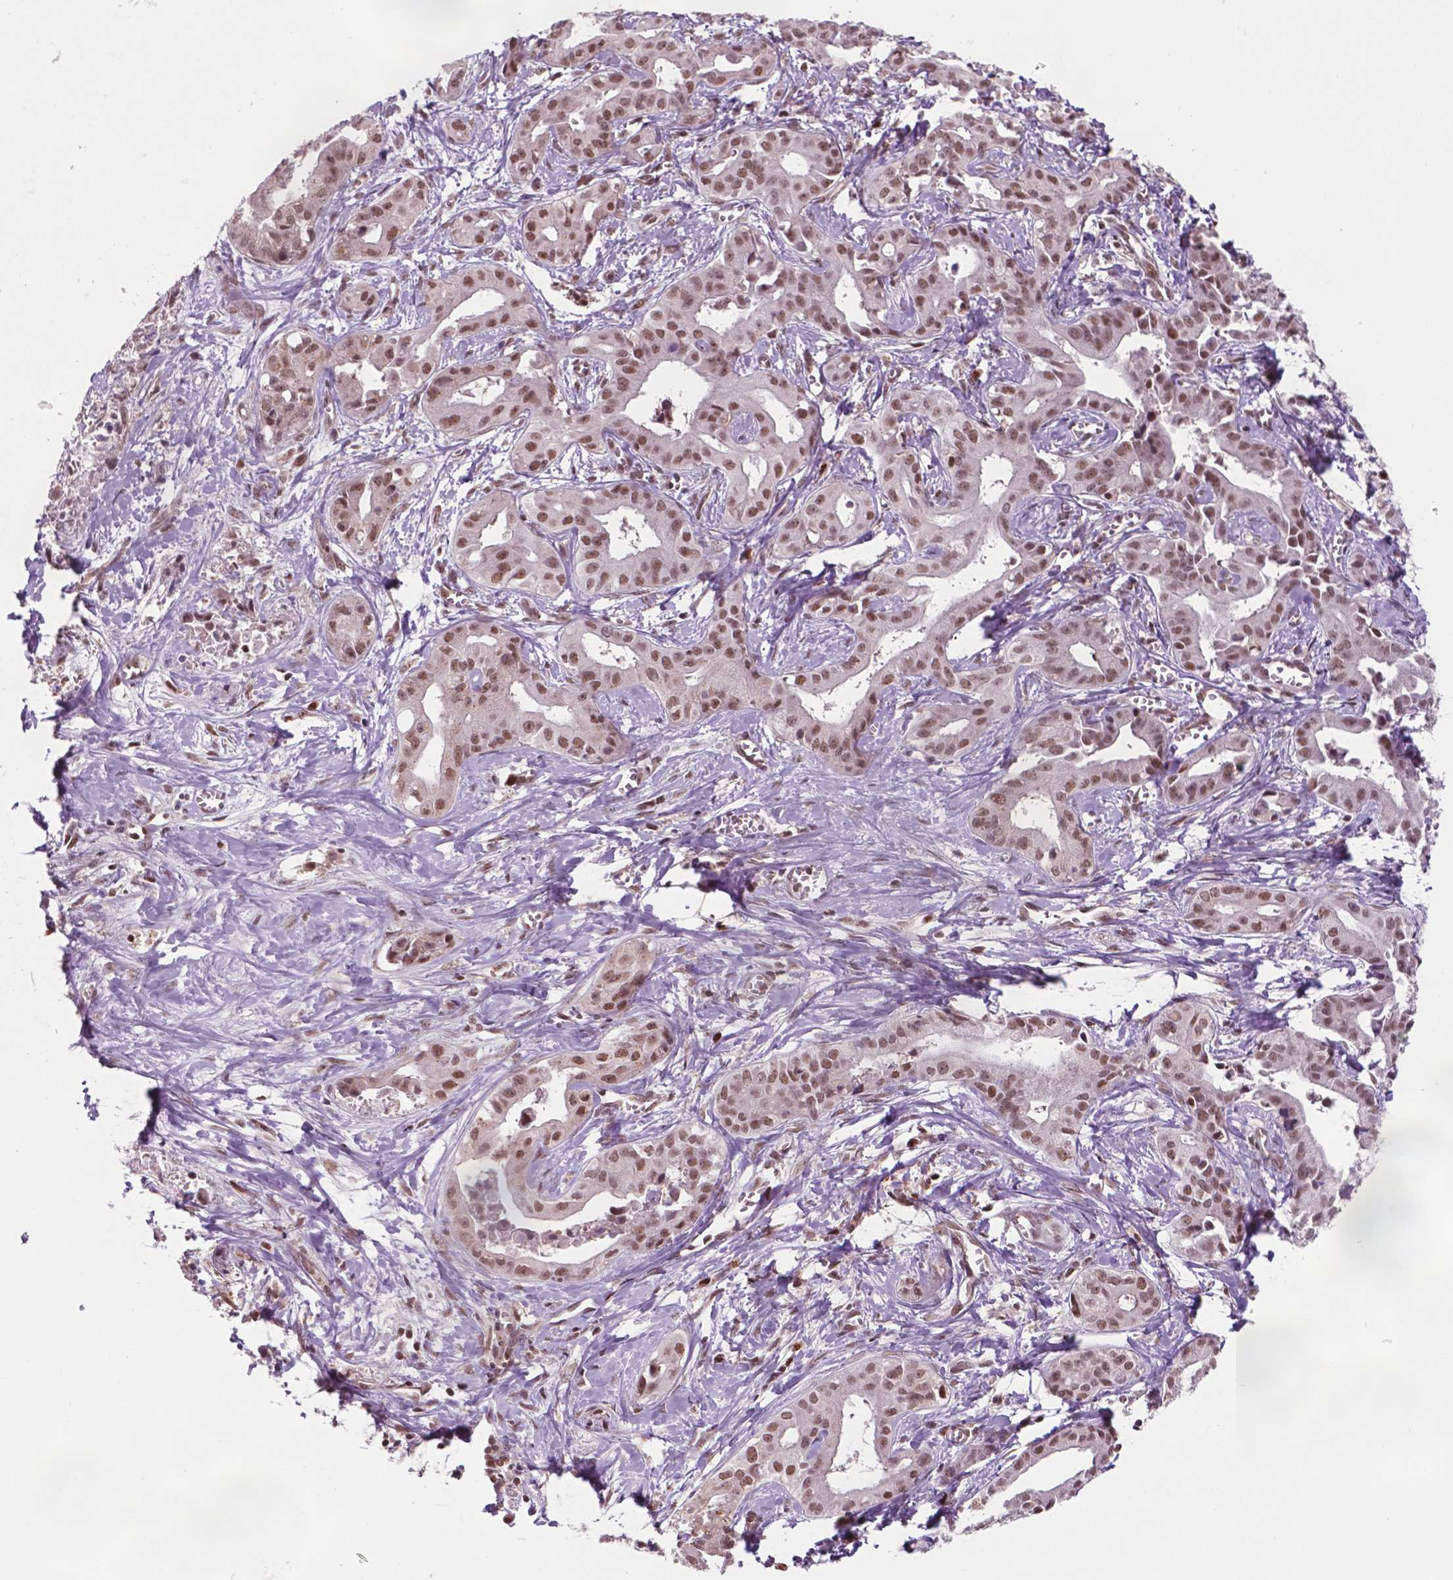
{"staining": {"intensity": "moderate", "quantity": ">75%", "location": "nuclear"}, "tissue": "liver cancer", "cell_type": "Tumor cells", "image_type": "cancer", "snomed": [{"axis": "morphology", "description": "Cholangiocarcinoma"}, {"axis": "topography", "description": "Liver"}], "caption": "Immunohistochemical staining of liver cancer shows medium levels of moderate nuclear protein staining in about >75% of tumor cells.", "gene": "PER2", "patient": {"sex": "female", "age": 65}}